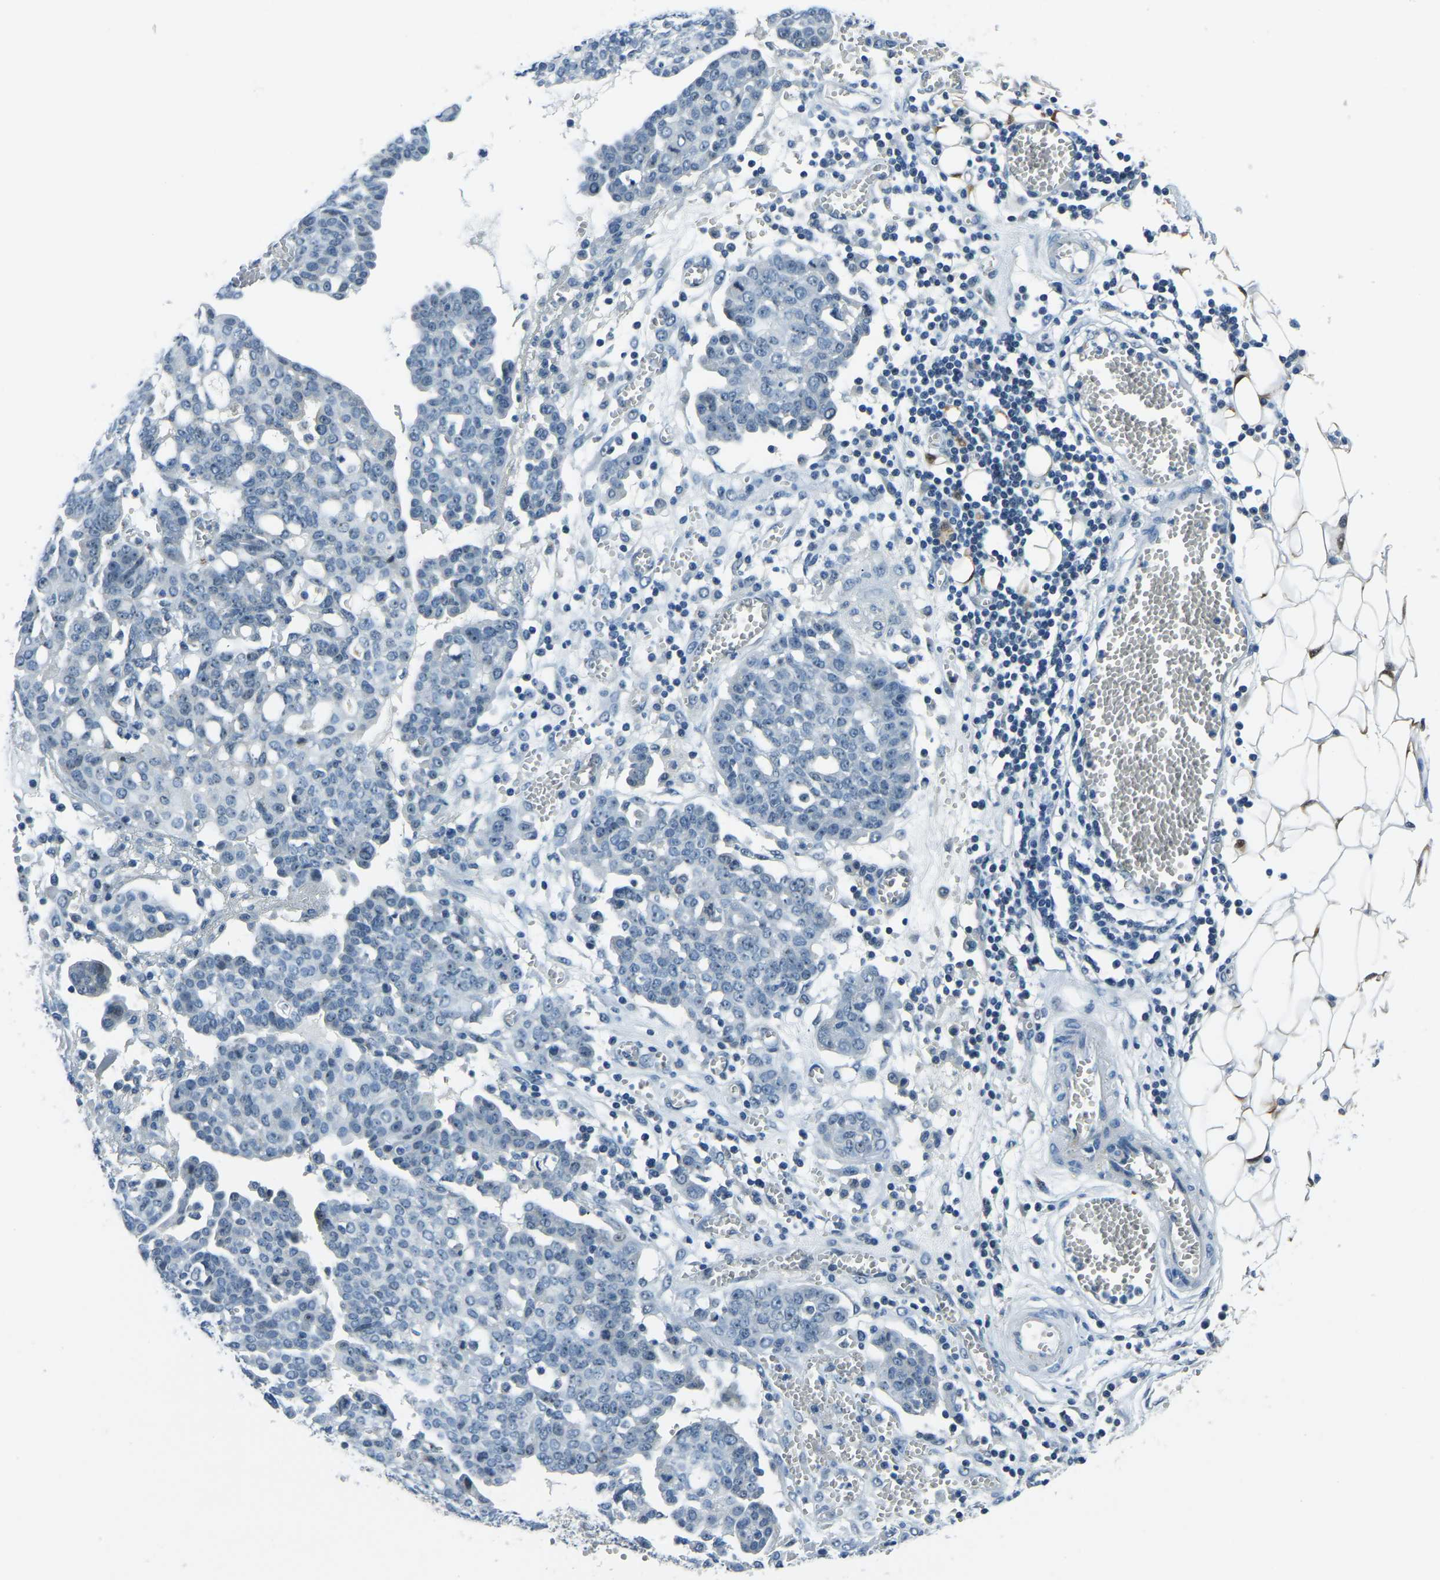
{"staining": {"intensity": "negative", "quantity": "none", "location": "none"}, "tissue": "ovarian cancer", "cell_type": "Tumor cells", "image_type": "cancer", "snomed": [{"axis": "morphology", "description": "Cystadenocarcinoma, serous, NOS"}, {"axis": "topography", "description": "Soft tissue"}, {"axis": "topography", "description": "Ovary"}], "caption": "Histopathology image shows no protein positivity in tumor cells of ovarian cancer tissue. (Immunohistochemistry, brightfield microscopy, high magnification).", "gene": "RRP1", "patient": {"sex": "female", "age": 57}}